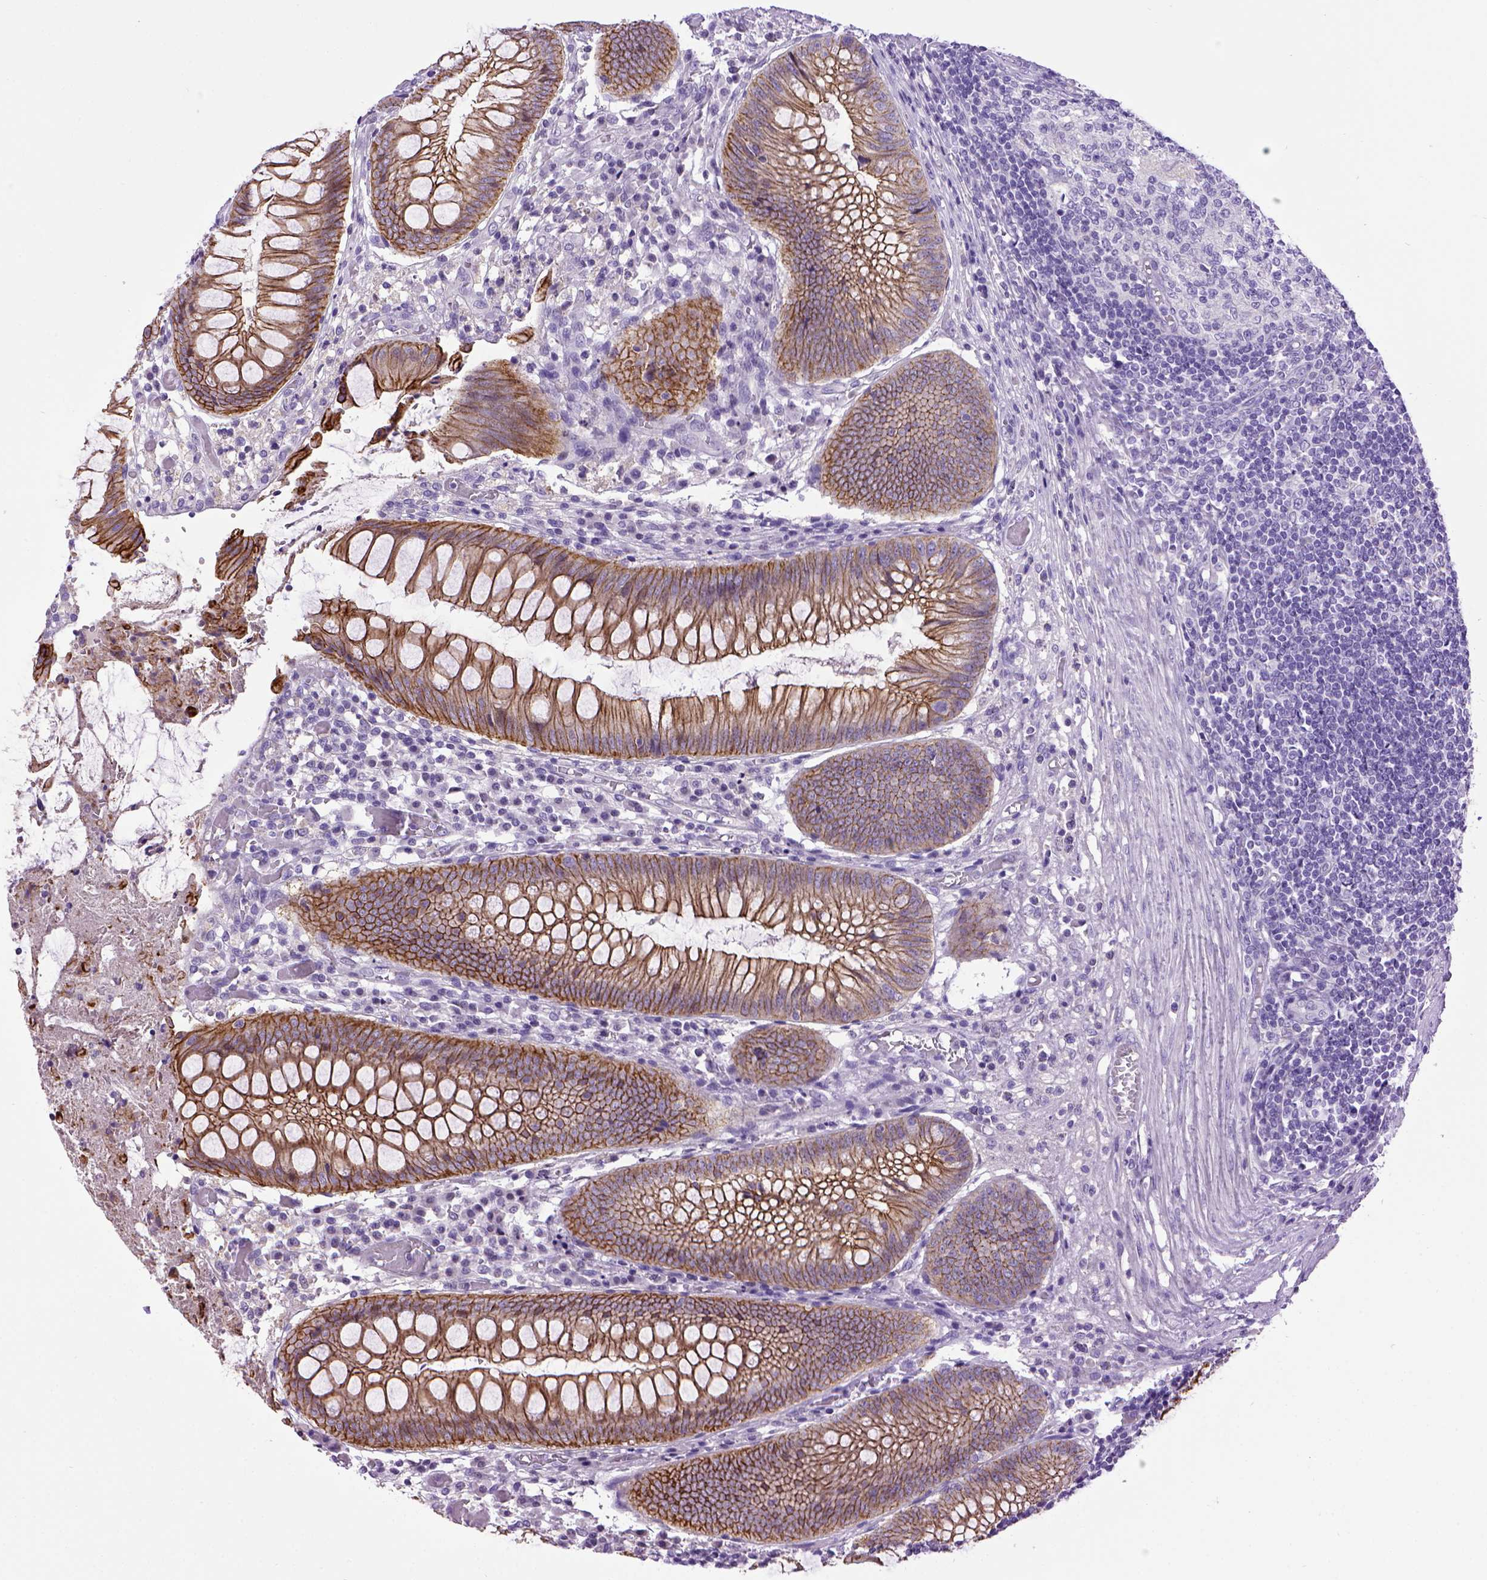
{"staining": {"intensity": "strong", "quantity": ">75%", "location": "cytoplasmic/membranous"}, "tissue": "appendix", "cell_type": "Glandular cells", "image_type": "normal", "snomed": [{"axis": "morphology", "description": "Normal tissue, NOS"}, {"axis": "morphology", "description": "Inflammation, NOS"}, {"axis": "topography", "description": "Appendix"}], "caption": "IHC (DAB (3,3'-diaminobenzidine)) staining of benign human appendix shows strong cytoplasmic/membranous protein expression in about >75% of glandular cells. Immunohistochemistry stains the protein in brown and the nuclei are stained blue.", "gene": "CDH1", "patient": {"sex": "male", "age": 16}}